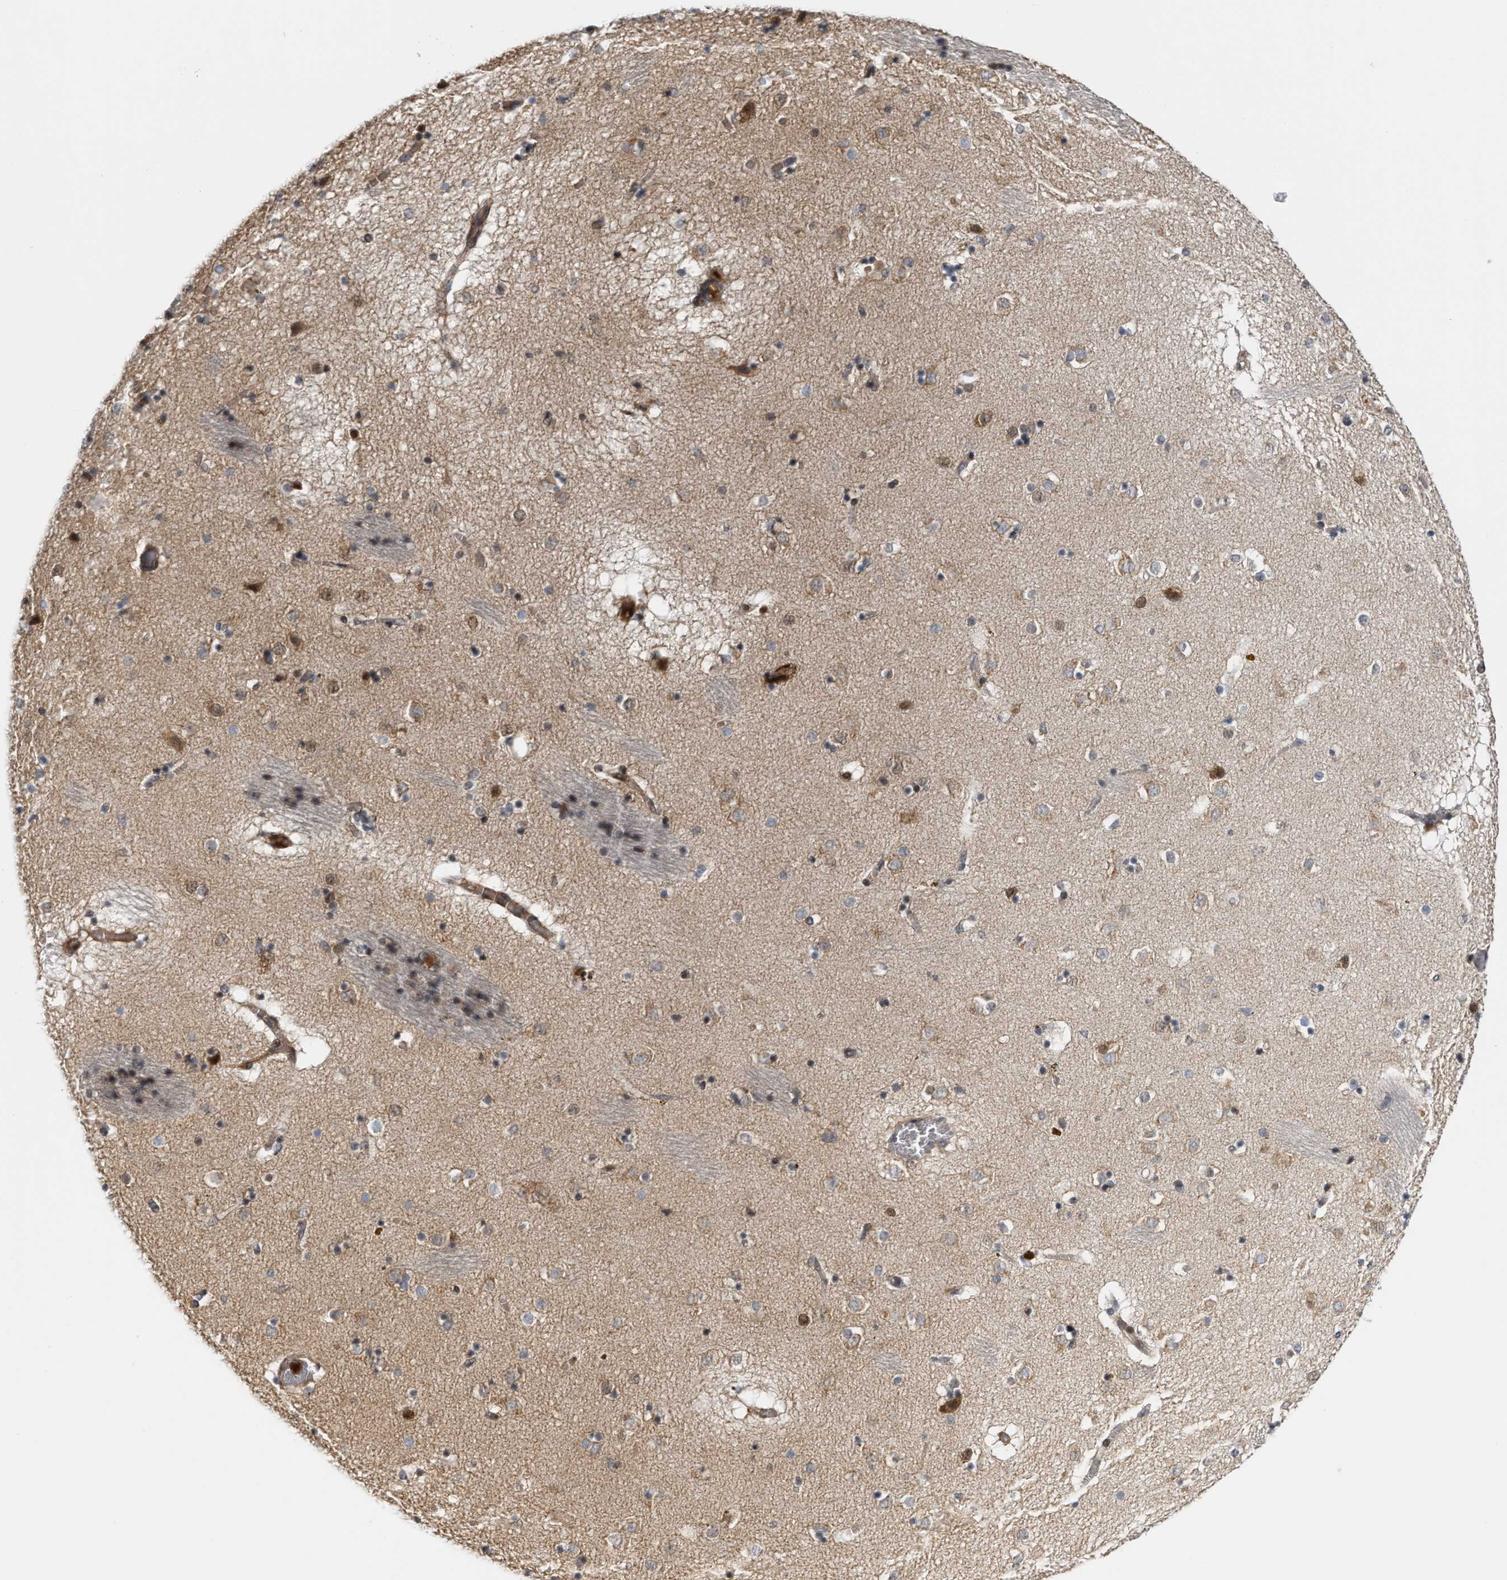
{"staining": {"intensity": "moderate", "quantity": "<25%", "location": "nuclear"}, "tissue": "caudate", "cell_type": "Glial cells", "image_type": "normal", "snomed": [{"axis": "morphology", "description": "Normal tissue, NOS"}, {"axis": "topography", "description": "Lateral ventricle wall"}], "caption": "Caudate stained for a protein (brown) displays moderate nuclear positive staining in about <25% of glial cells.", "gene": "TCF4", "patient": {"sex": "male", "age": 70}}